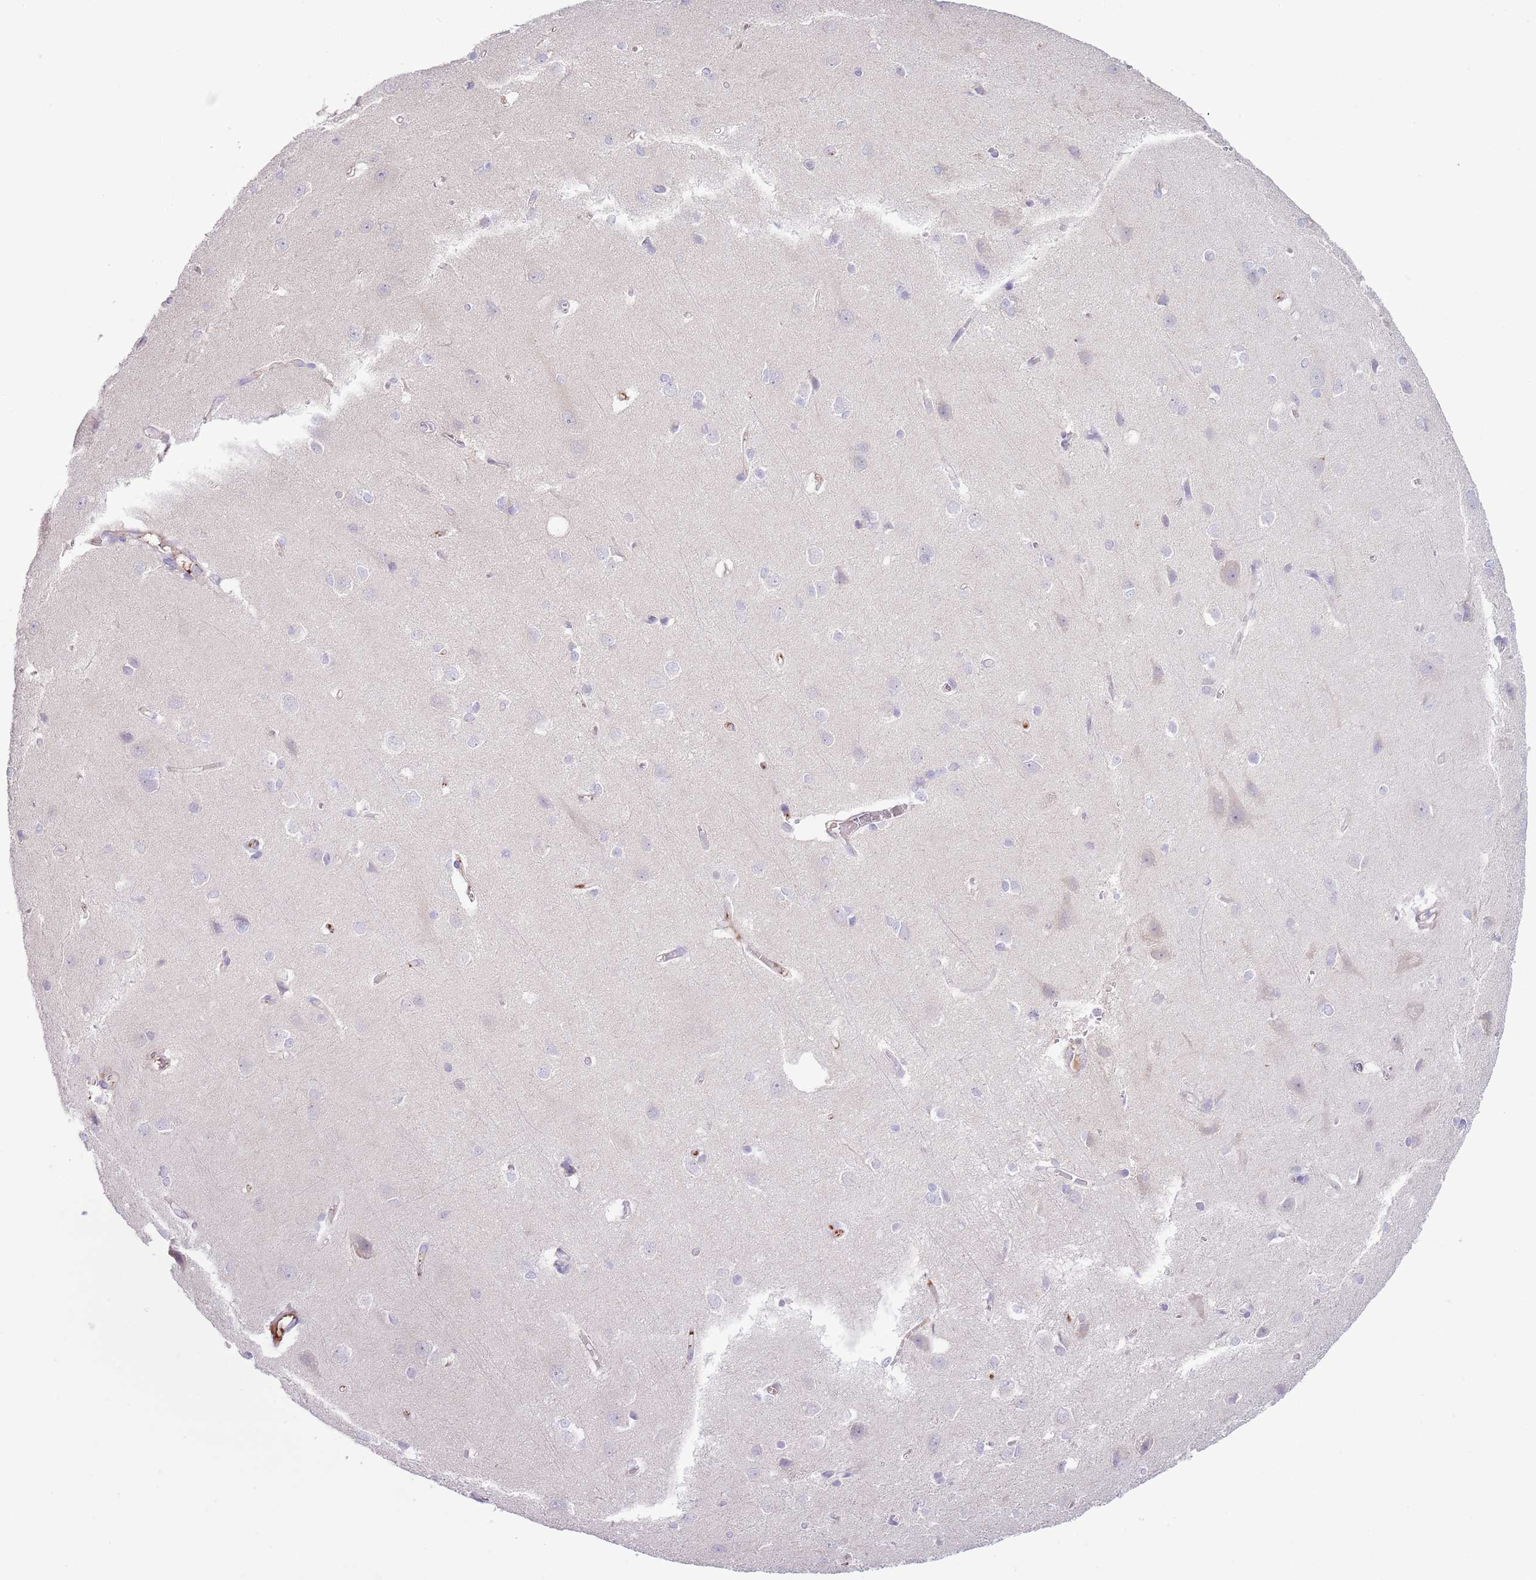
{"staining": {"intensity": "negative", "quantity": "none", "location": "none"}, "tissue": "cerebral cortex", "cell_type": "Endothelial cells", "image_type": "normal", "snomed": [{"axis": "morphology", "description": "Normal tissue, NOS"}, {"axis": "topography", "description": "Cerebral cortex"}], "caption": "Immunohistochemistry of unremarkable cerebral cortex displays no staining in endothelial cells. (DAB (3,3'-diaminobenzidine) IHC, high magnification).", "gene": "CFH", "patient": {"sex": "male", "age": 37}}